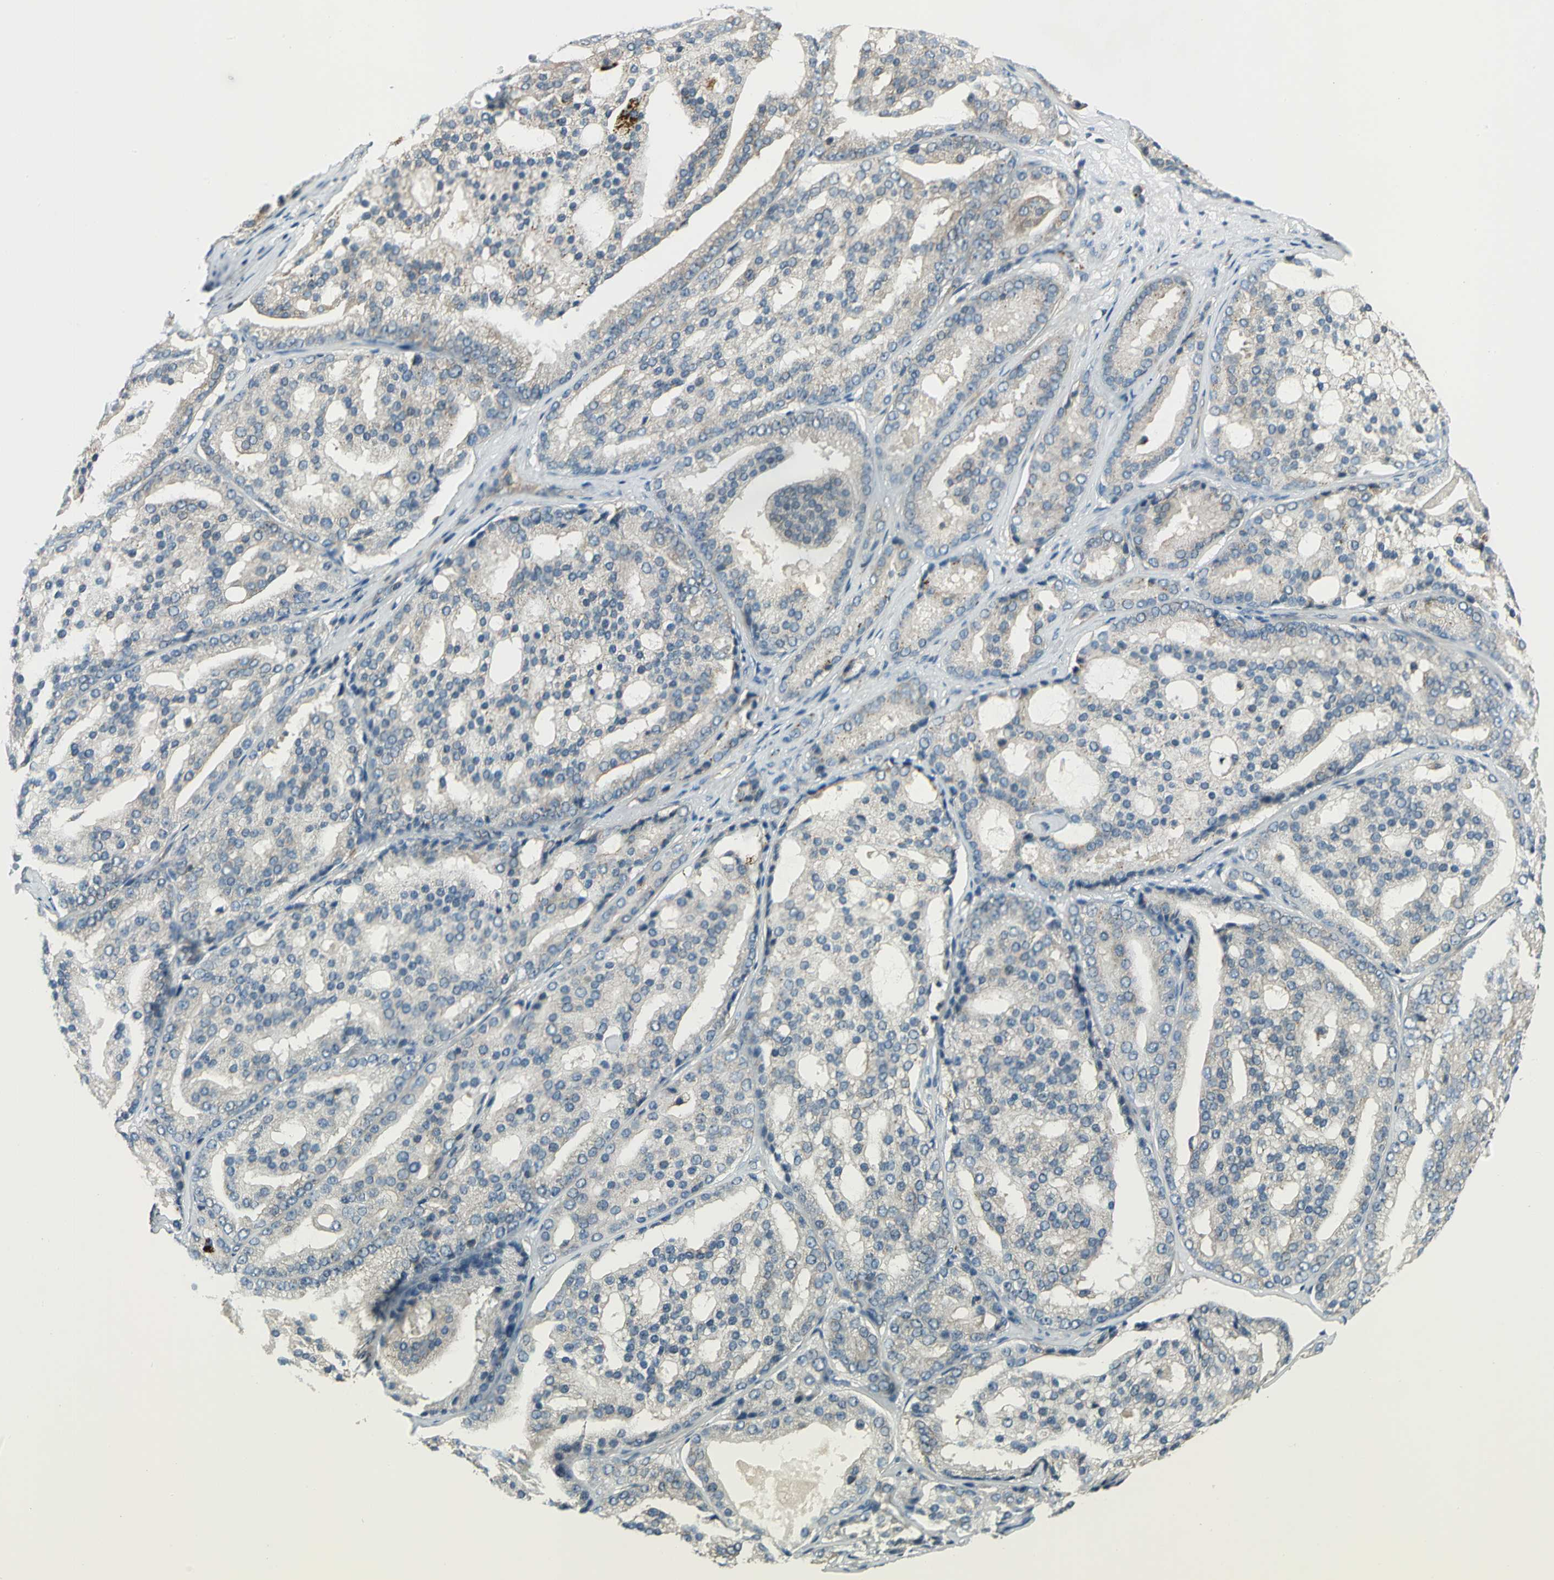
{"staining": {"intensity": "weak", "quantity": ">75%", "location": "cytoplasmic/membranous"}, "tissue": "prostate cancer", "cell_type": "Tumor cells", "image_type": "cancer", "snomed": [{"axis": "morphology", "description": "Adenocarcinoma, High grade"}, {"axis": "topography", "description": "Prostate"}], "caption": "A low amount of weak cytoplasmic/membranous positivity is present in approximately >75% of tumor cells in prostate cancer (high-grade adenocarcinoma) tissue.", "gene": "PRKAA1", "patient": {"sex": "male", "age": 64}}